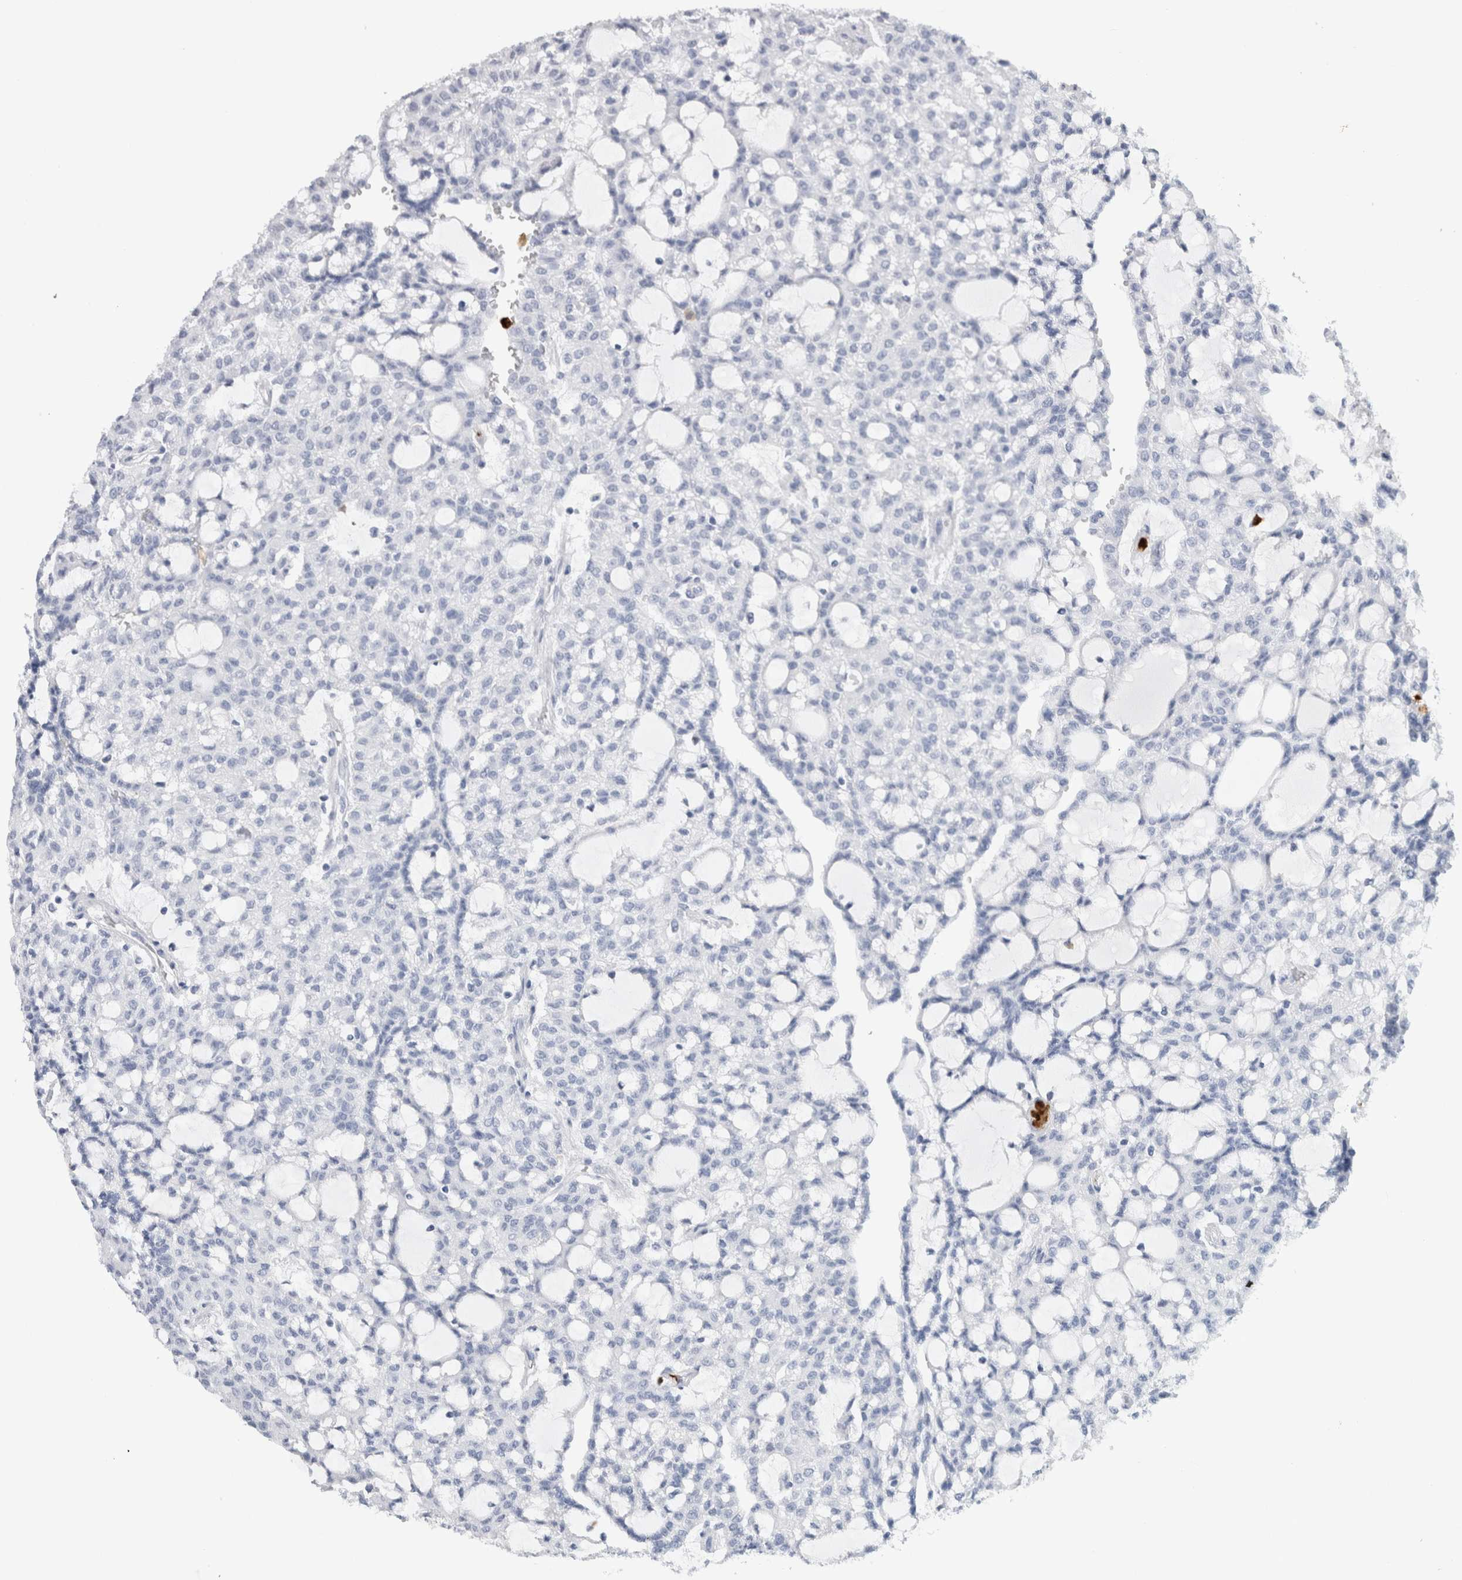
{"staining": {"intensity": "negative", "quantity": "none", "location": "none"}, "tissue": "renal cancer", "cell_type": "Tumor cells", "image_type": "cancer", "snomed": [{"axis": "morphology", "description": "Adenocarcinoma, NOS"}, {"axis": "topography", "description": "Kidney"}], "caption": "Tumor cells are negative for protein expression in human renal cancer (adenocarcinoma). (IHC, brightfield microscopy, high magnification).", "gene": "S100A8", "patient": {"sex": "male", "age": 63}}